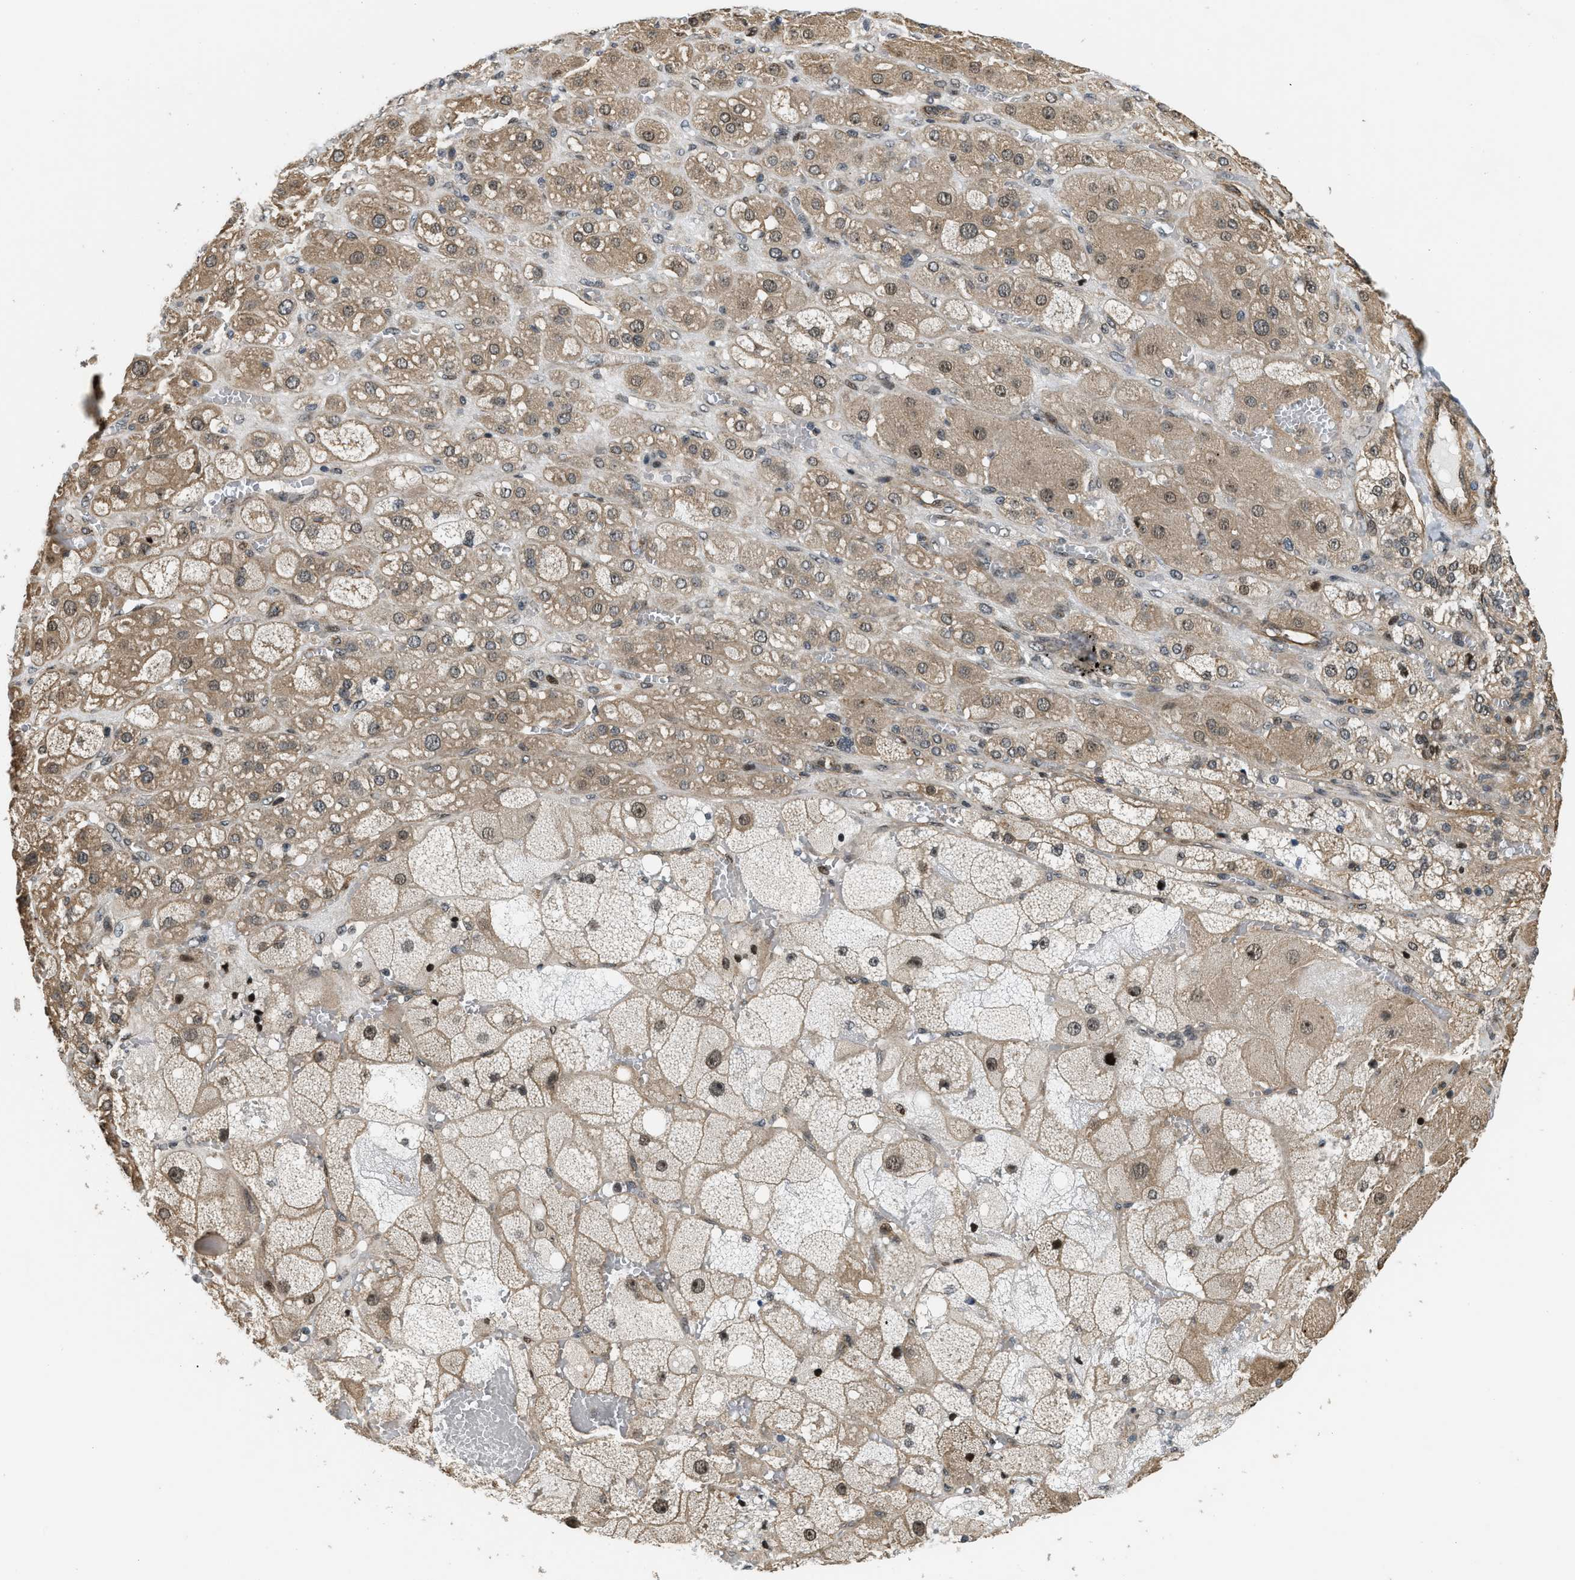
{"staining": {"intensity": "moderate", "quantity": ">75%", "location": "cytoplasmic/membranous,nuclear"}, "tissue": "adrenal gland", "cell_type": "Glandular cells", "image_type": "normal", "snomed": [{"axis": "morphology", "description": "Normal tissue, NOS"}, {"axis": "topography", "description": "Adrenal gland"}], "caption": "This is an image of IHC staining of unremarkable adrenal gland, which shows moderate expression in the cytoplasmic/membranous,nuclear of glandular cells.", "gene": "LTA4H", "patient": {"sex": "female", "age": 47}}